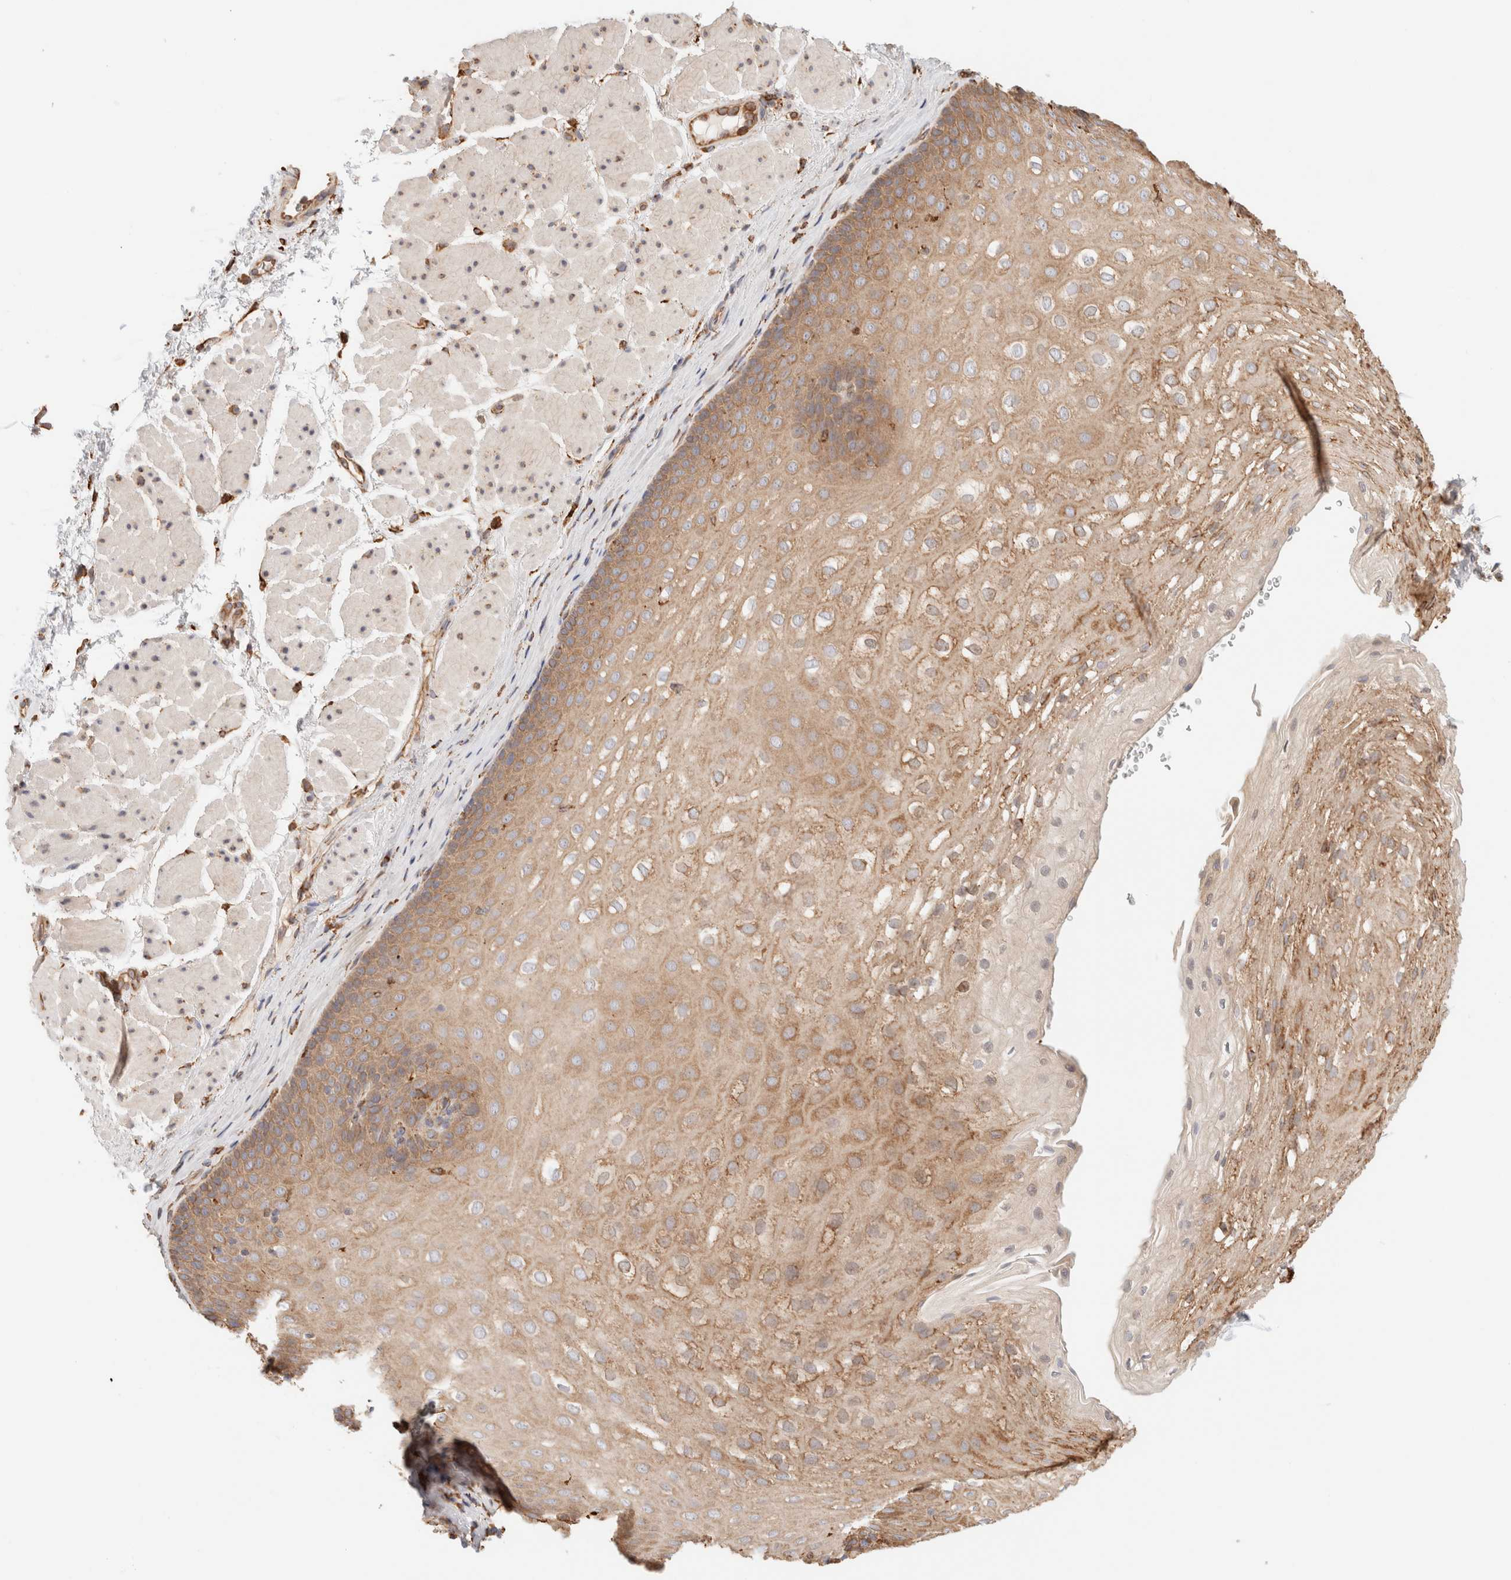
{"staining": {"intensity": "moderate", "quantity": ">75%", "location": "cytoplasmic/membranous"}, "tissue": "esophagus", "cell_type": "Squamous epithelial cells", "image_type": "normal", "snomed": [{"axis": "morphology", "description": "Normal tissue, NOS"}, {"axis": "topography", "description": "Esophagus"}], "caption": "Squamous epithelial cells display moderate cytoplasmic/membranous staining in about >75% of cells in normal esophagus.", "gene": "FER", "patient": {"sex": "female", "age": 66}}